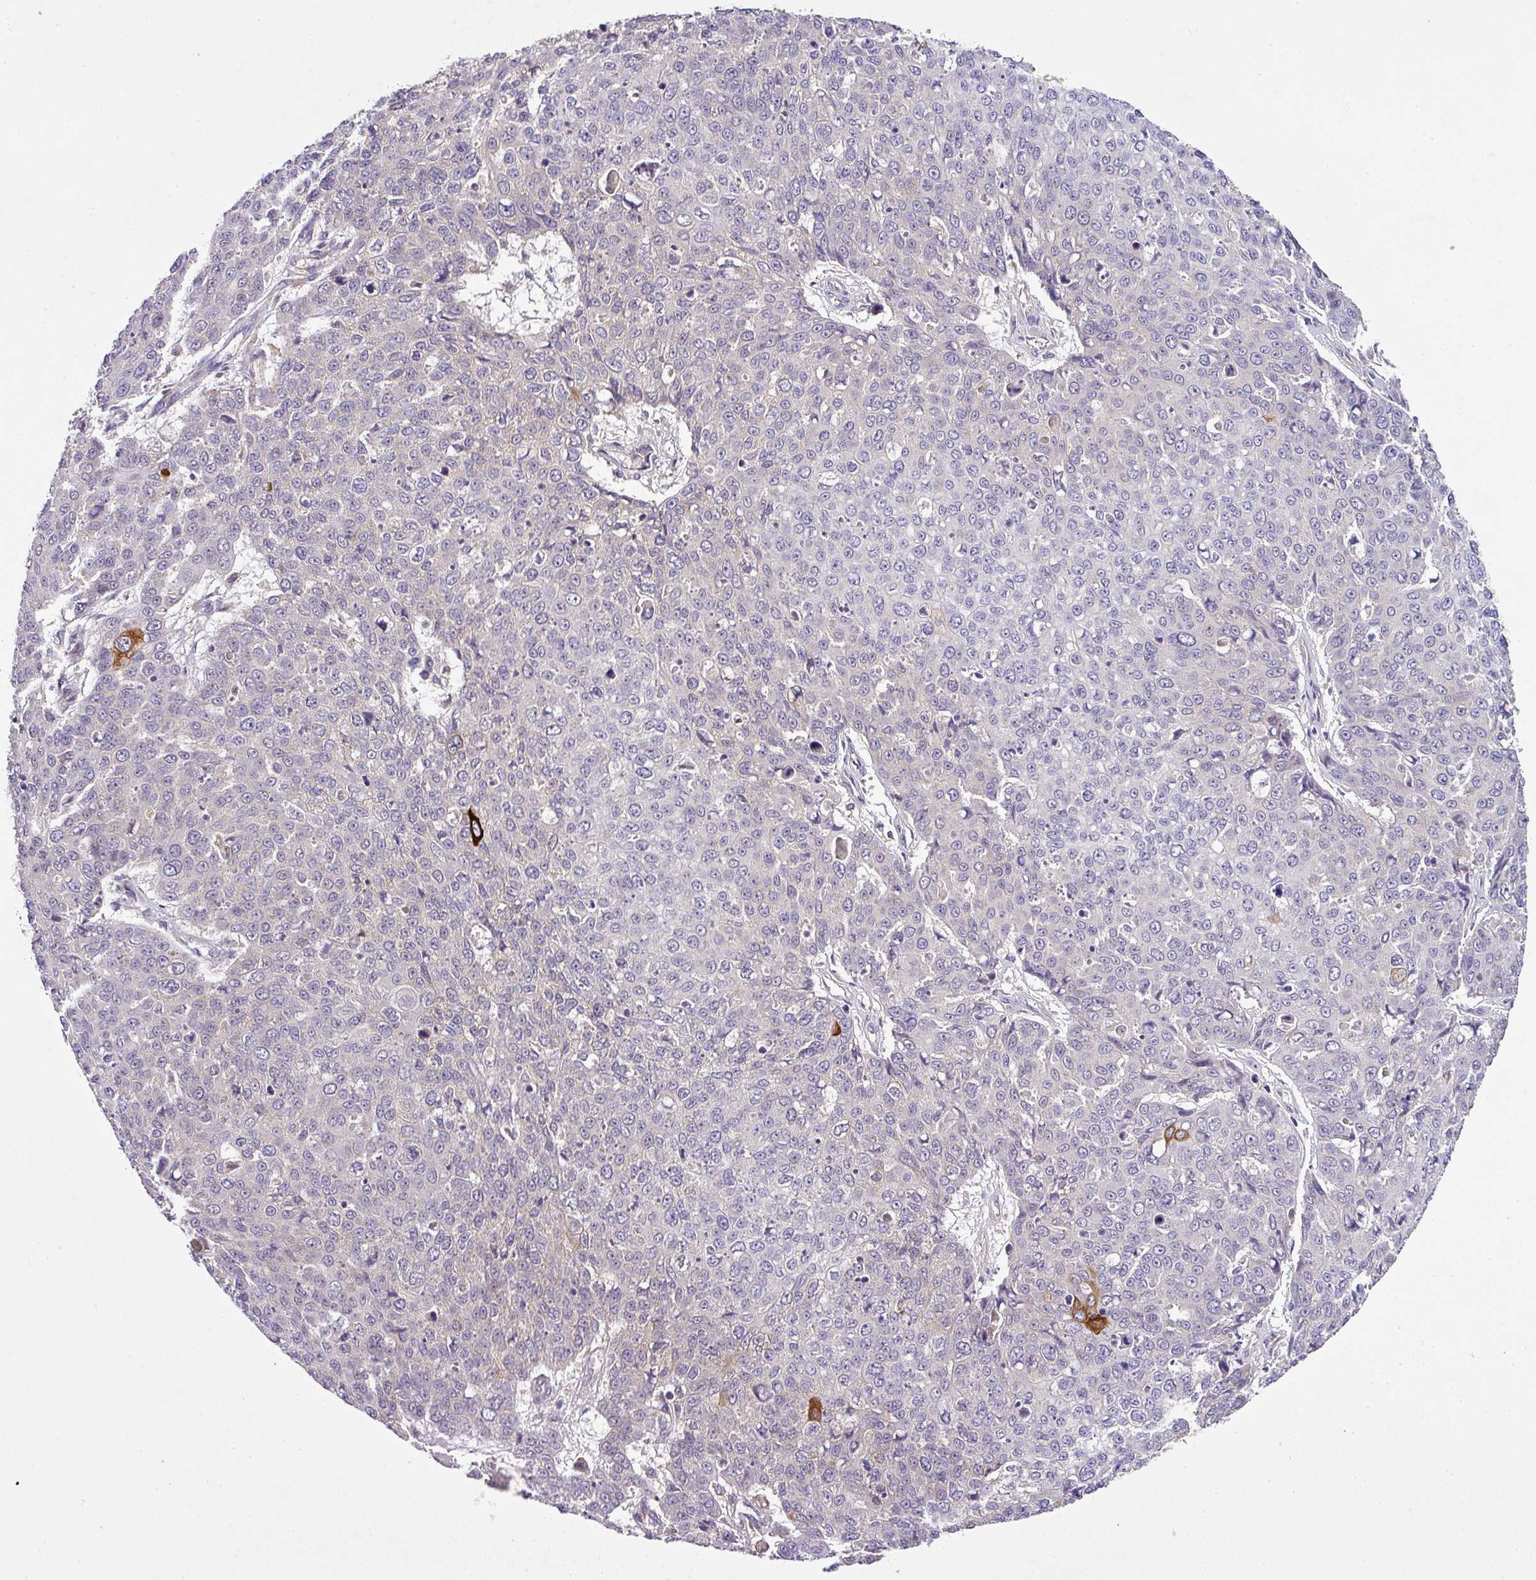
{"staining": {"intensity": "strong", "quantity": "<25%", "location": "cytoplasmic/membranous"}, "tissue": "skin cancer", "cell_type": "Tumor cells", "image_type": "cancer", "snomed": [{"axis": "morphology", "description": "Squamous cell carcinoma, NOS"}, {"axis": "topography", "description": "Skin"}], "caption": "Immunohistochemistry (DAB) staining of skin squamous cell carcinoma exhibits strong cytoplasmic/membranous protein expression in approximately <25% of tumor cells. (DAB (3,3'-diaminobenzidine) IHC, brown staining for protein, blue staining for nuclei).", "gene": "ZNF513", "patient": {"sex": "male", "age": 71}}